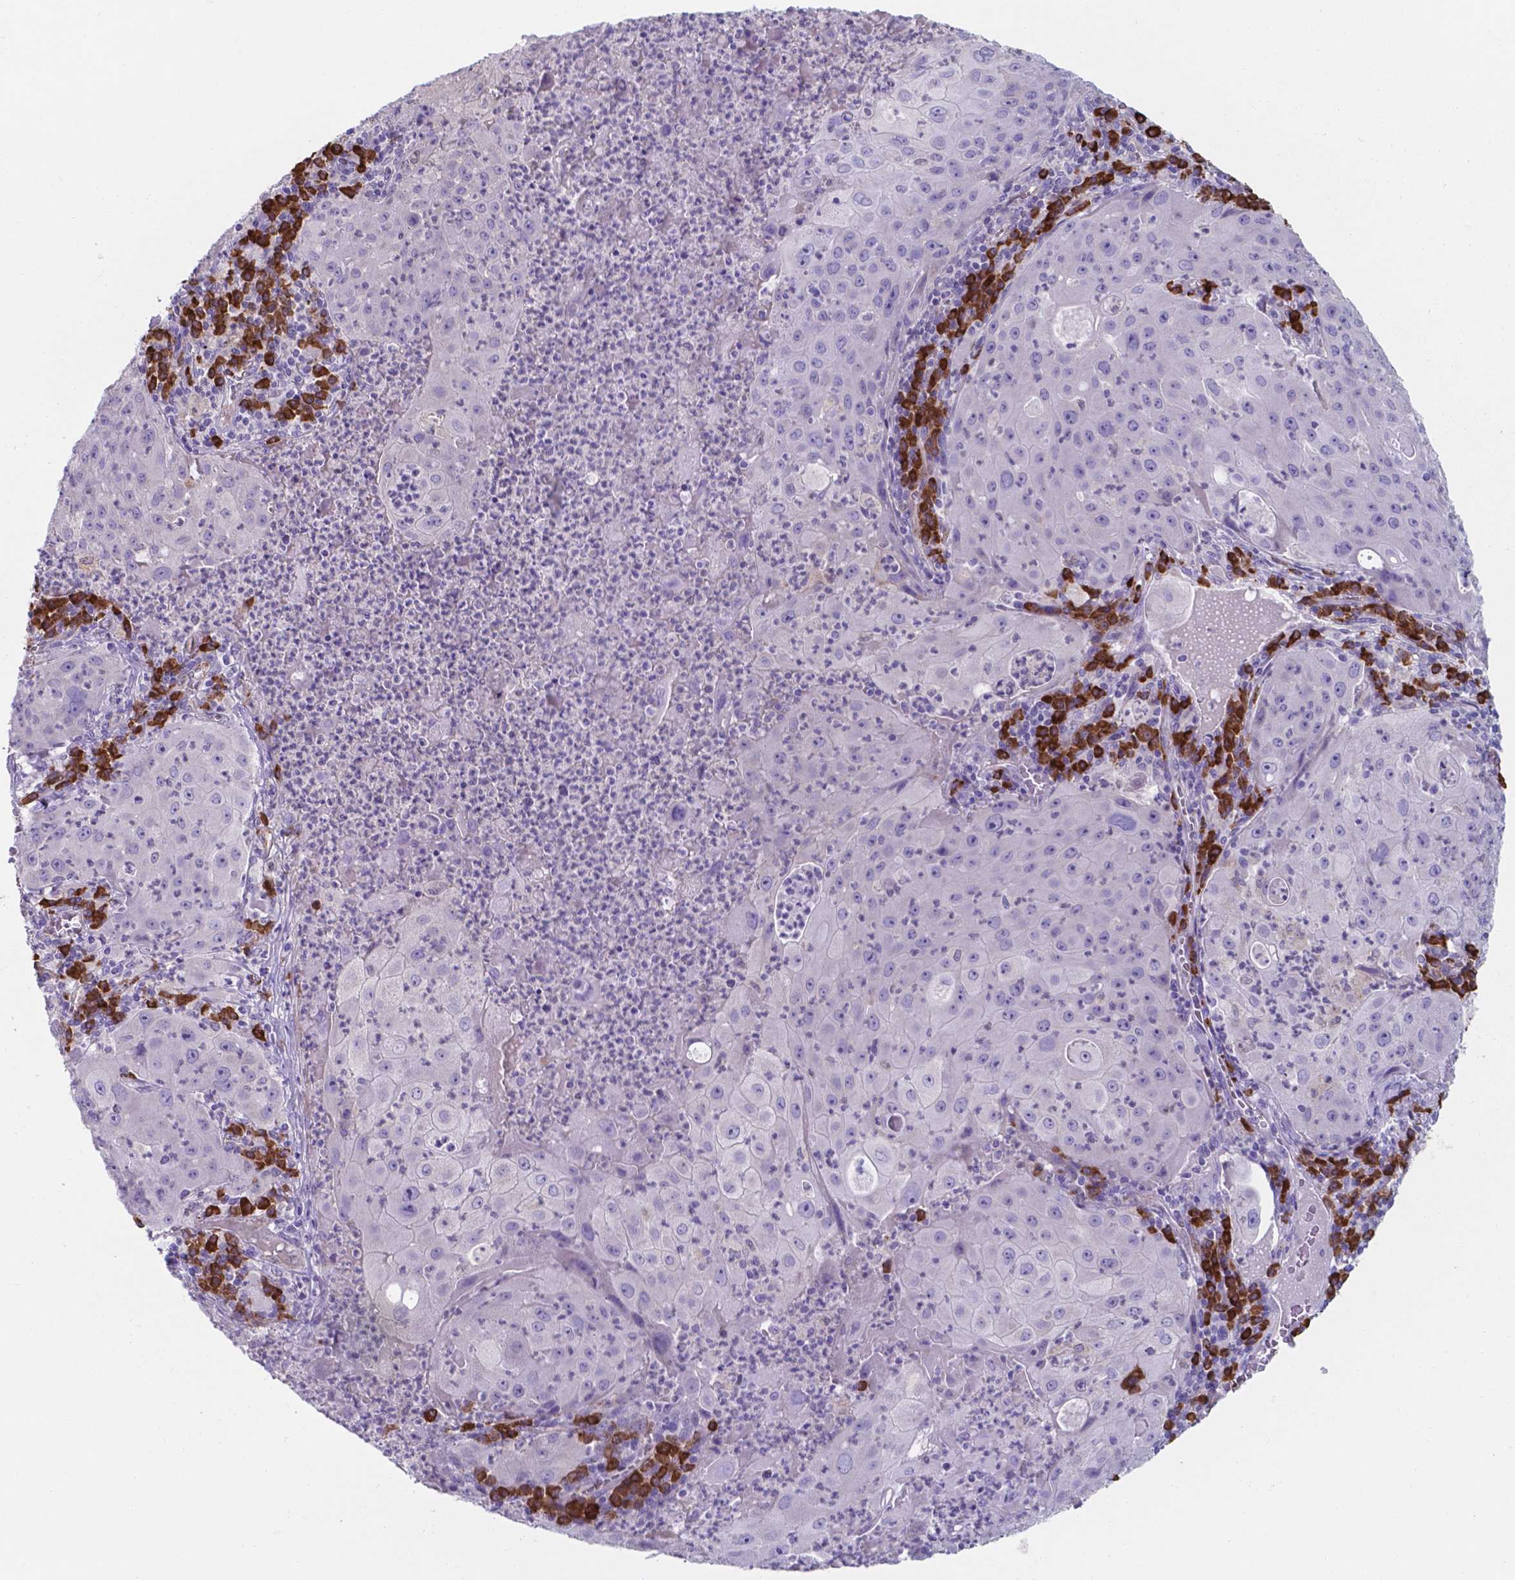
{"staining": {"intensity": "negative", "quantity": "none", "location": "none"}, "tissue": "lung cancer", "cell_type": "Tumor cells", "image_type": "cancer", "snomed": [{"axis": "morphology", "description": "Squamous cell carcinoma, NOS"}, {"axis": "topography", "description": "Lung"}], "caption": "The immunohistochemistry (IHC) image has no significant expression in tumor cells of lung cancer (squamous cell carcinoma) tissue.", "gene": "UBE2J1", "patient": {"sex": "female", "age": 59}}